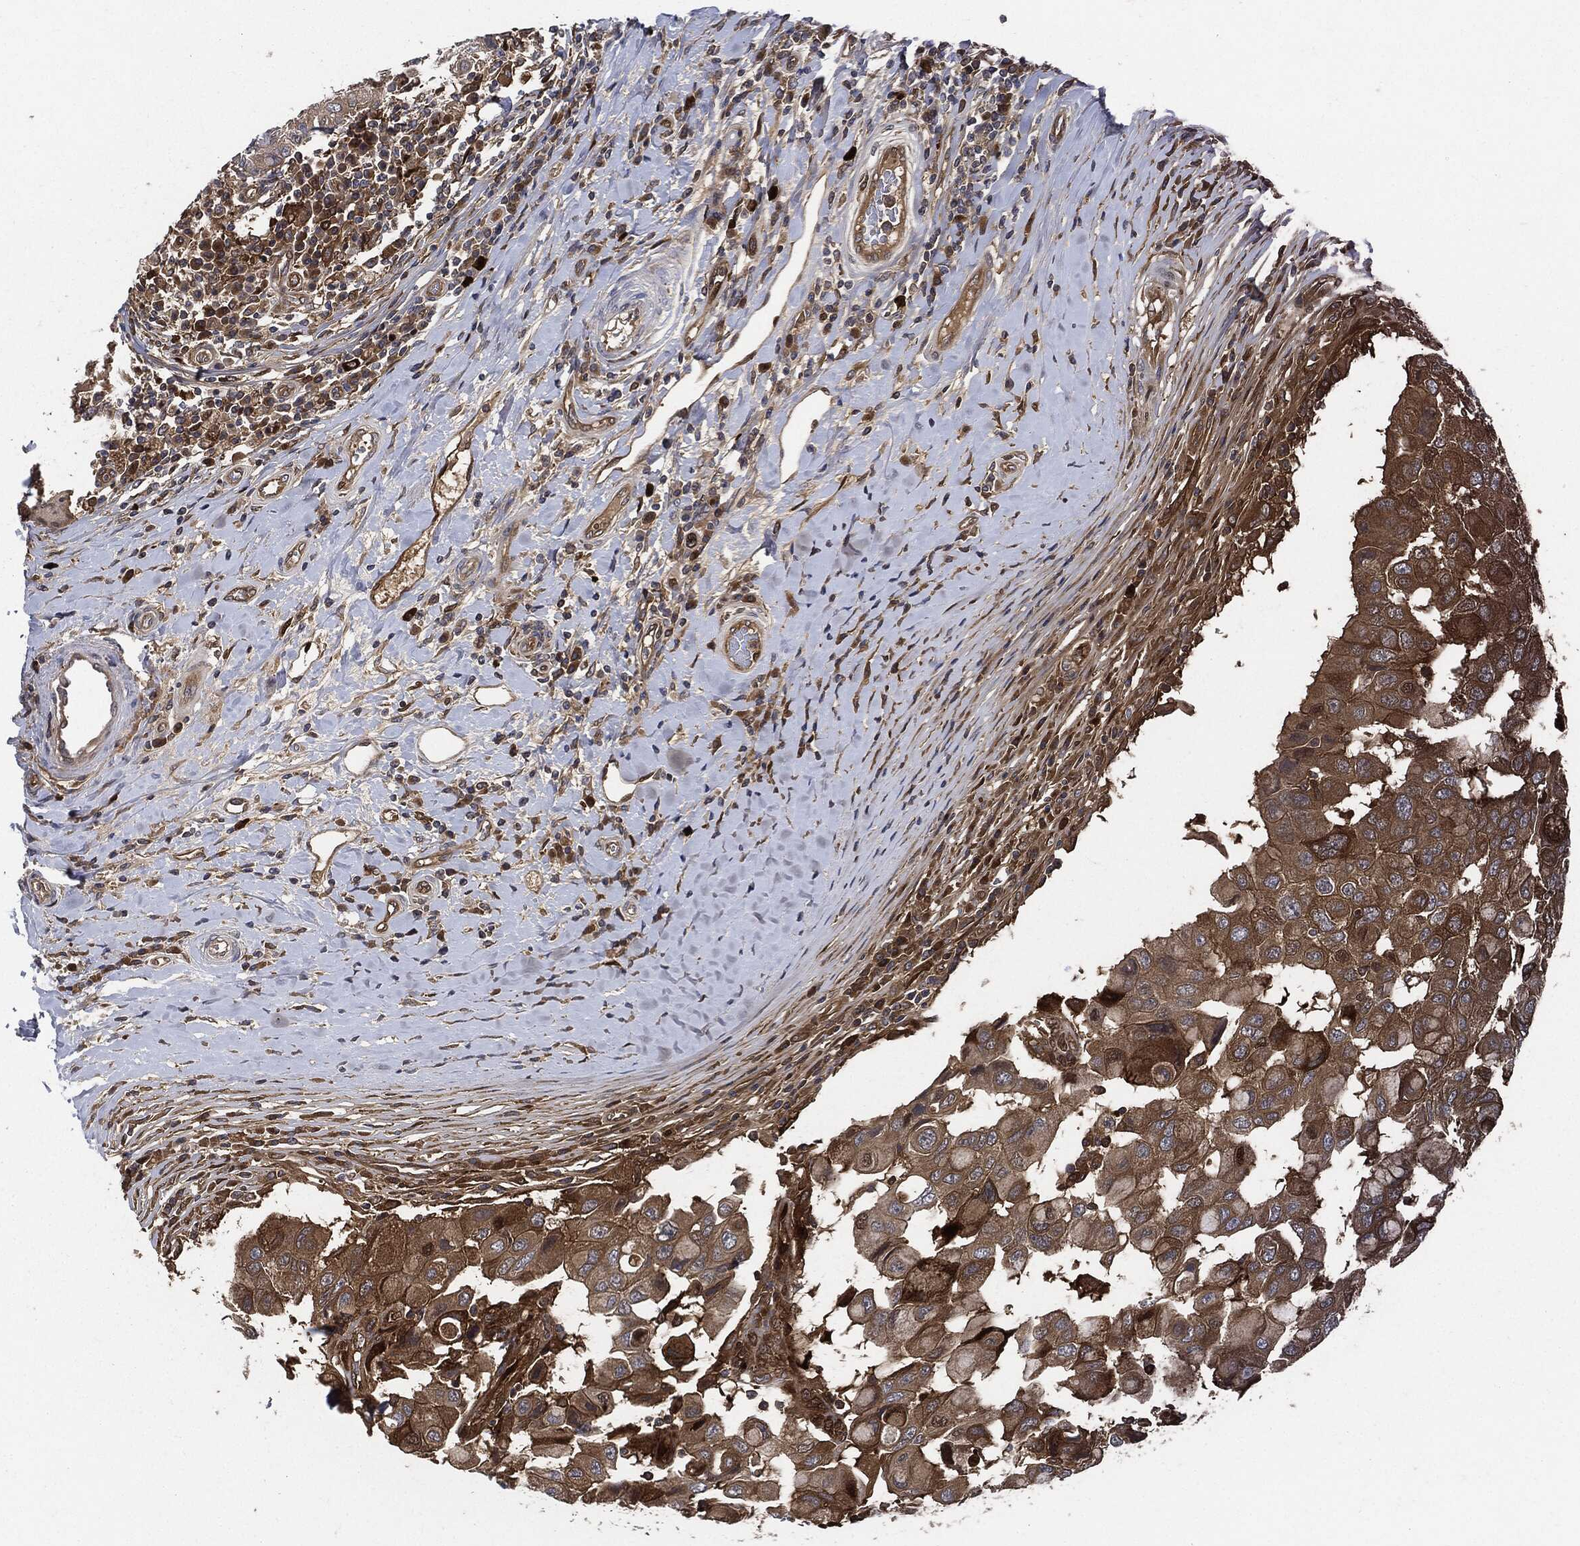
{"staining": {"intensity": "moderate", "quantity": ">75%", "location": "cytoplasmic/membranous"}, "tissue": "breast cancer", "cell_type": "Tumor cells", "image_type": "cancer", "snomed": [{"axis": "morphology", "description": "Duct carcinoma"}, {"axis": "topography", "description": "Breast"}], "caption": "This is a histology image of IHC staining of invasive ductal carcinoma (breast), which shows moderate expression in the cytoplasmic/membranous of tumor cells.", "gene": "XPNPEP1", "patient": {"sex": "female", "age": 27}}